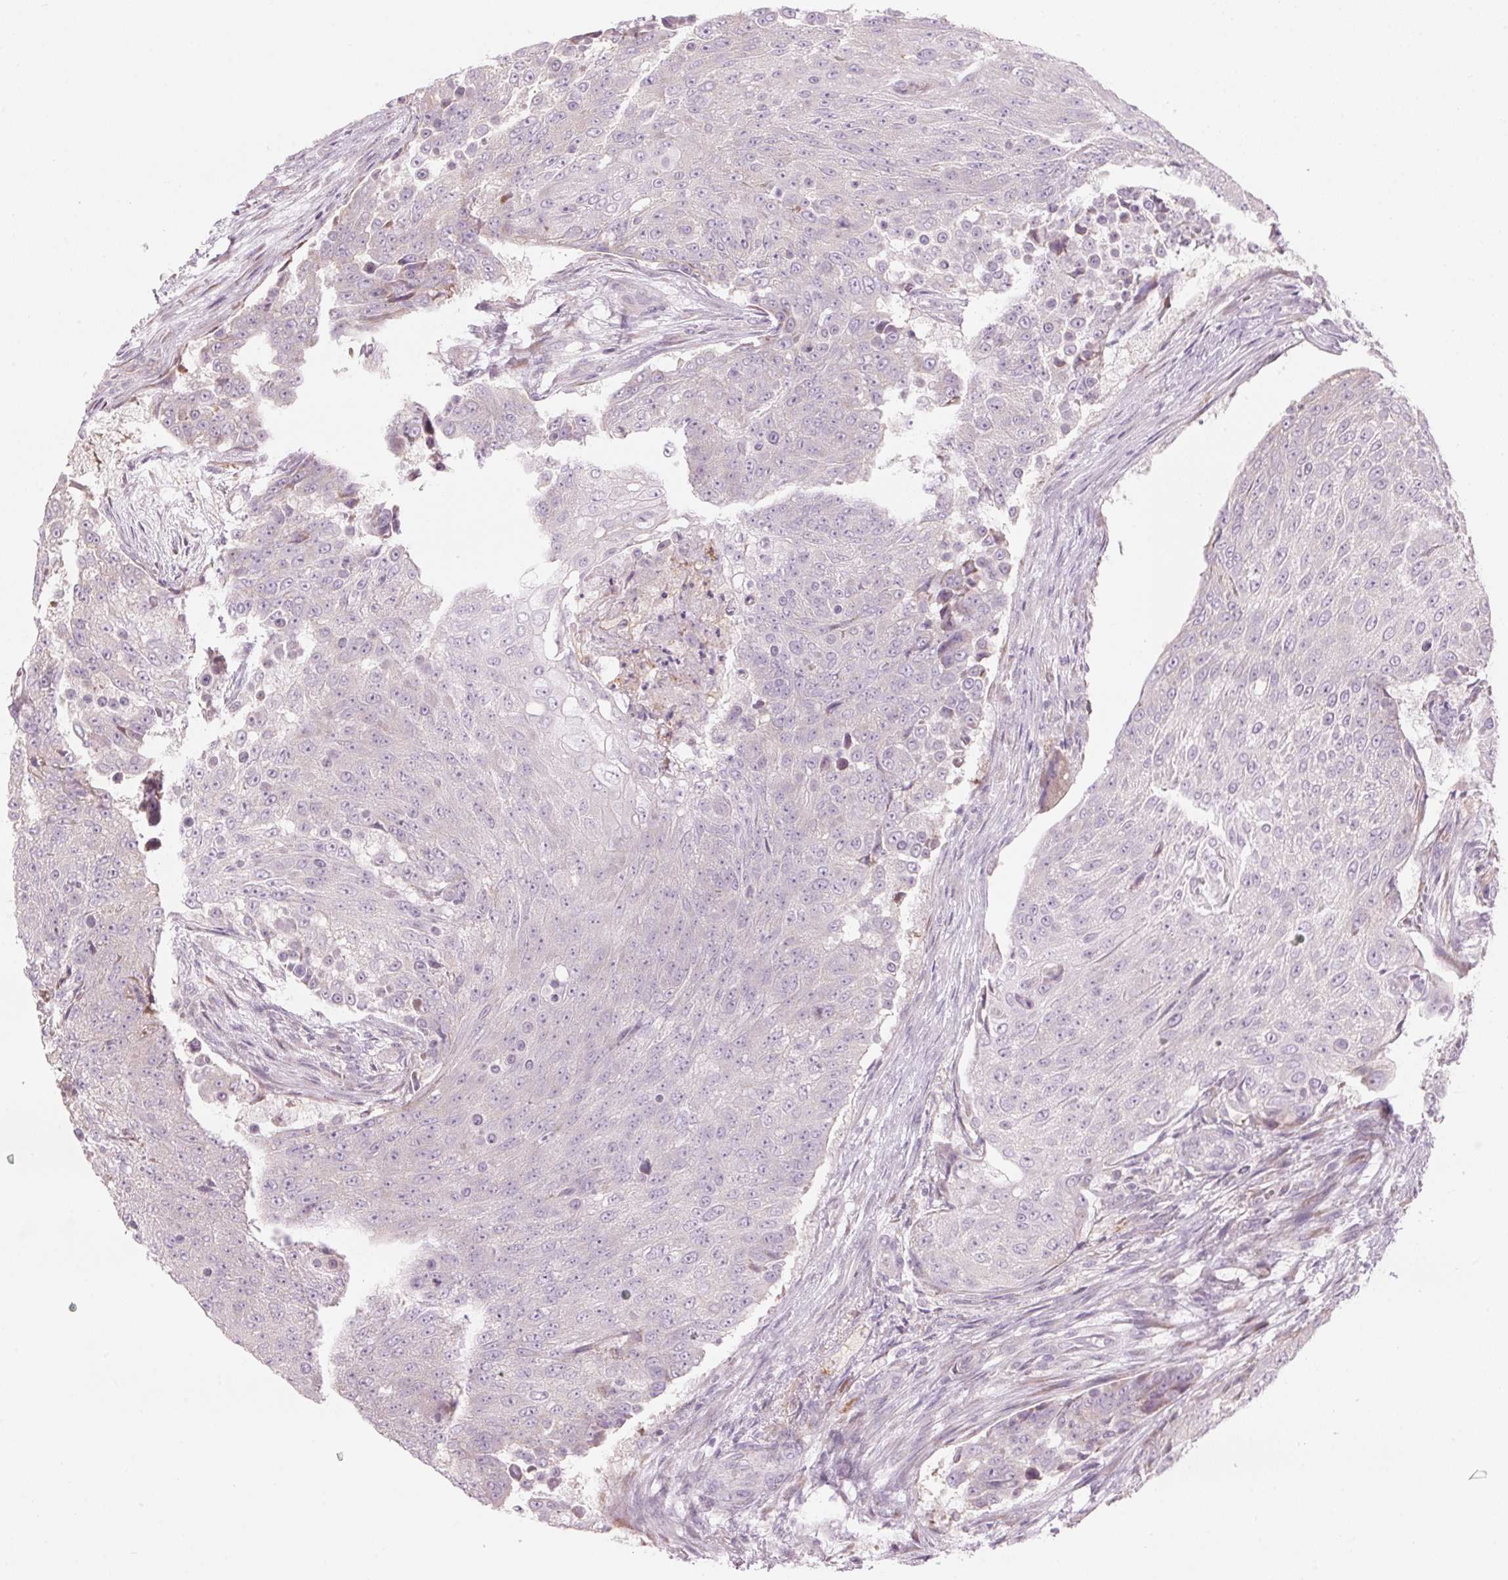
{"staining": {"intensity": "negative", "quantity": "none", "location": "none"}, "tissue": "urothelial cancer", "cell_type": "Tumor cells", "image_type": "cancer", "snomed": [{"axis": "morphology", "description": "Urothelial carcinoma, High grade"}, {"axis": "topography", "description": "Urinary bladder"}], "caption": "Immunohistochemistry (IHC) histopathology image of neoplastic tissue: human high-grade urothelial carcinoma stained with DAB demonstrates no significant protein positivity in tumor cells. (DAB IHC visualized using brightfield microscopy, high magnification).", "gene": "GNMT", "patient": {"sex": "female", "age": 63}}